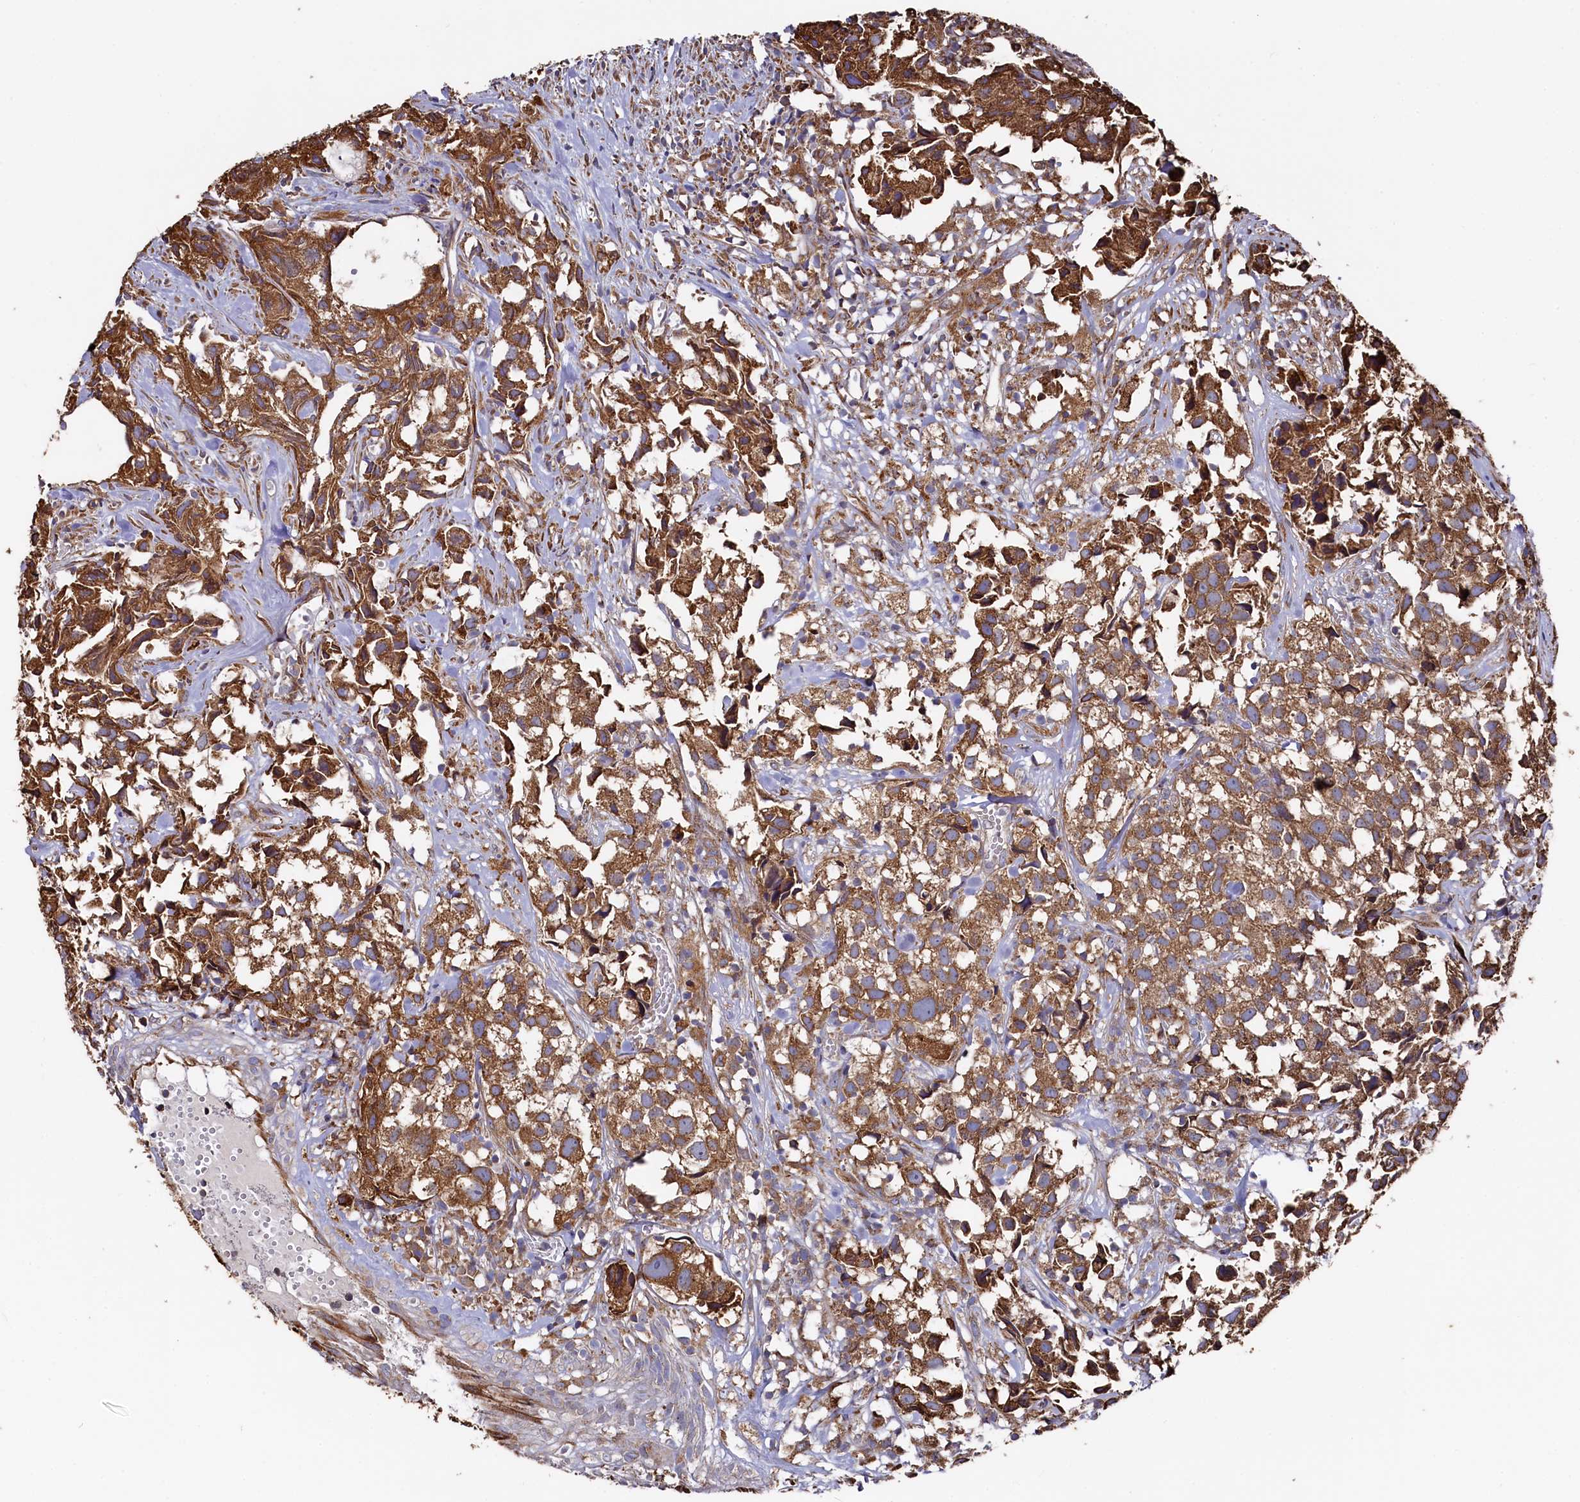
{"staining": {"intensity": "strong", "quantity": ">75%", "location": "cytoplasmic/membranous"}, "tissue": "urothelial cancer", "cell_type": "Tumor cells", "image_type": "cancer", "snomed": [{"axis": "morphology", "description": "Urothelial carcinoma, High grade"}, {"axis": "topography", "description": "Urinary bladder"}], "caption": "Tumor cells show high levels of strong cytoplasmic/membranous staining in approximately >75% of cells in urothelial carcinoma (high-grade).", "gene": "NEURL1B", "patient": {"sex": "female", "age": 75}}